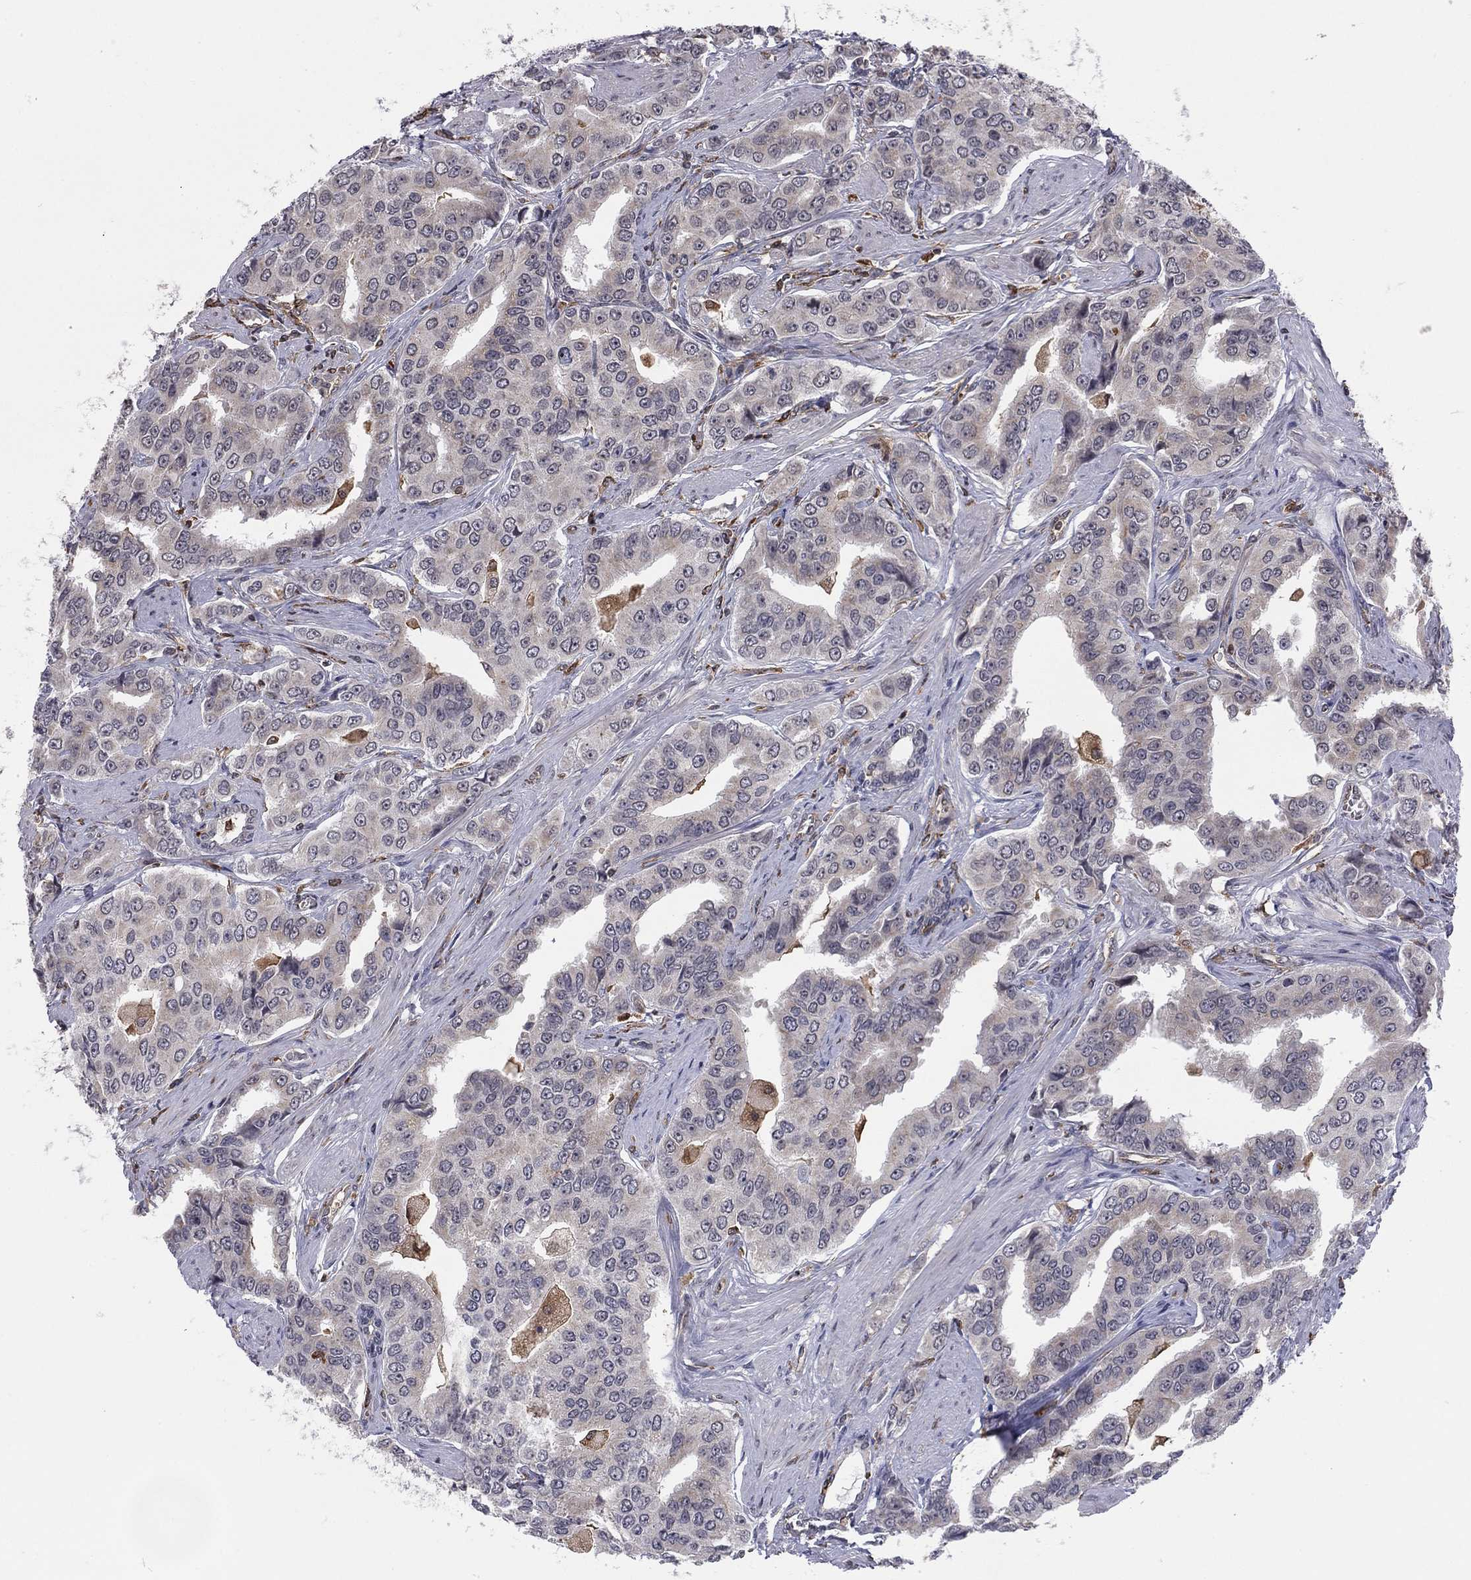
{"staining": {"intensity": "negative", "quantity": "none", "location": "none"}, "tissue": "prostate cancer", "cell_type": "Tumor cells", "image_type": "cancer", "snomed": [{"axis": "morphology", "description": "Adenocarcinoma, NOS"}, {"axis": "topography", "description": "Prostate and seminal vesicle, NOS"}, {"axis": "topography", "description": "Prostate"}], "caption": "Tumor cells are negative for protein expression in human prostate cancer.", "gene": "PLCB2", "patient": {"sex": "male", "age": 69}}